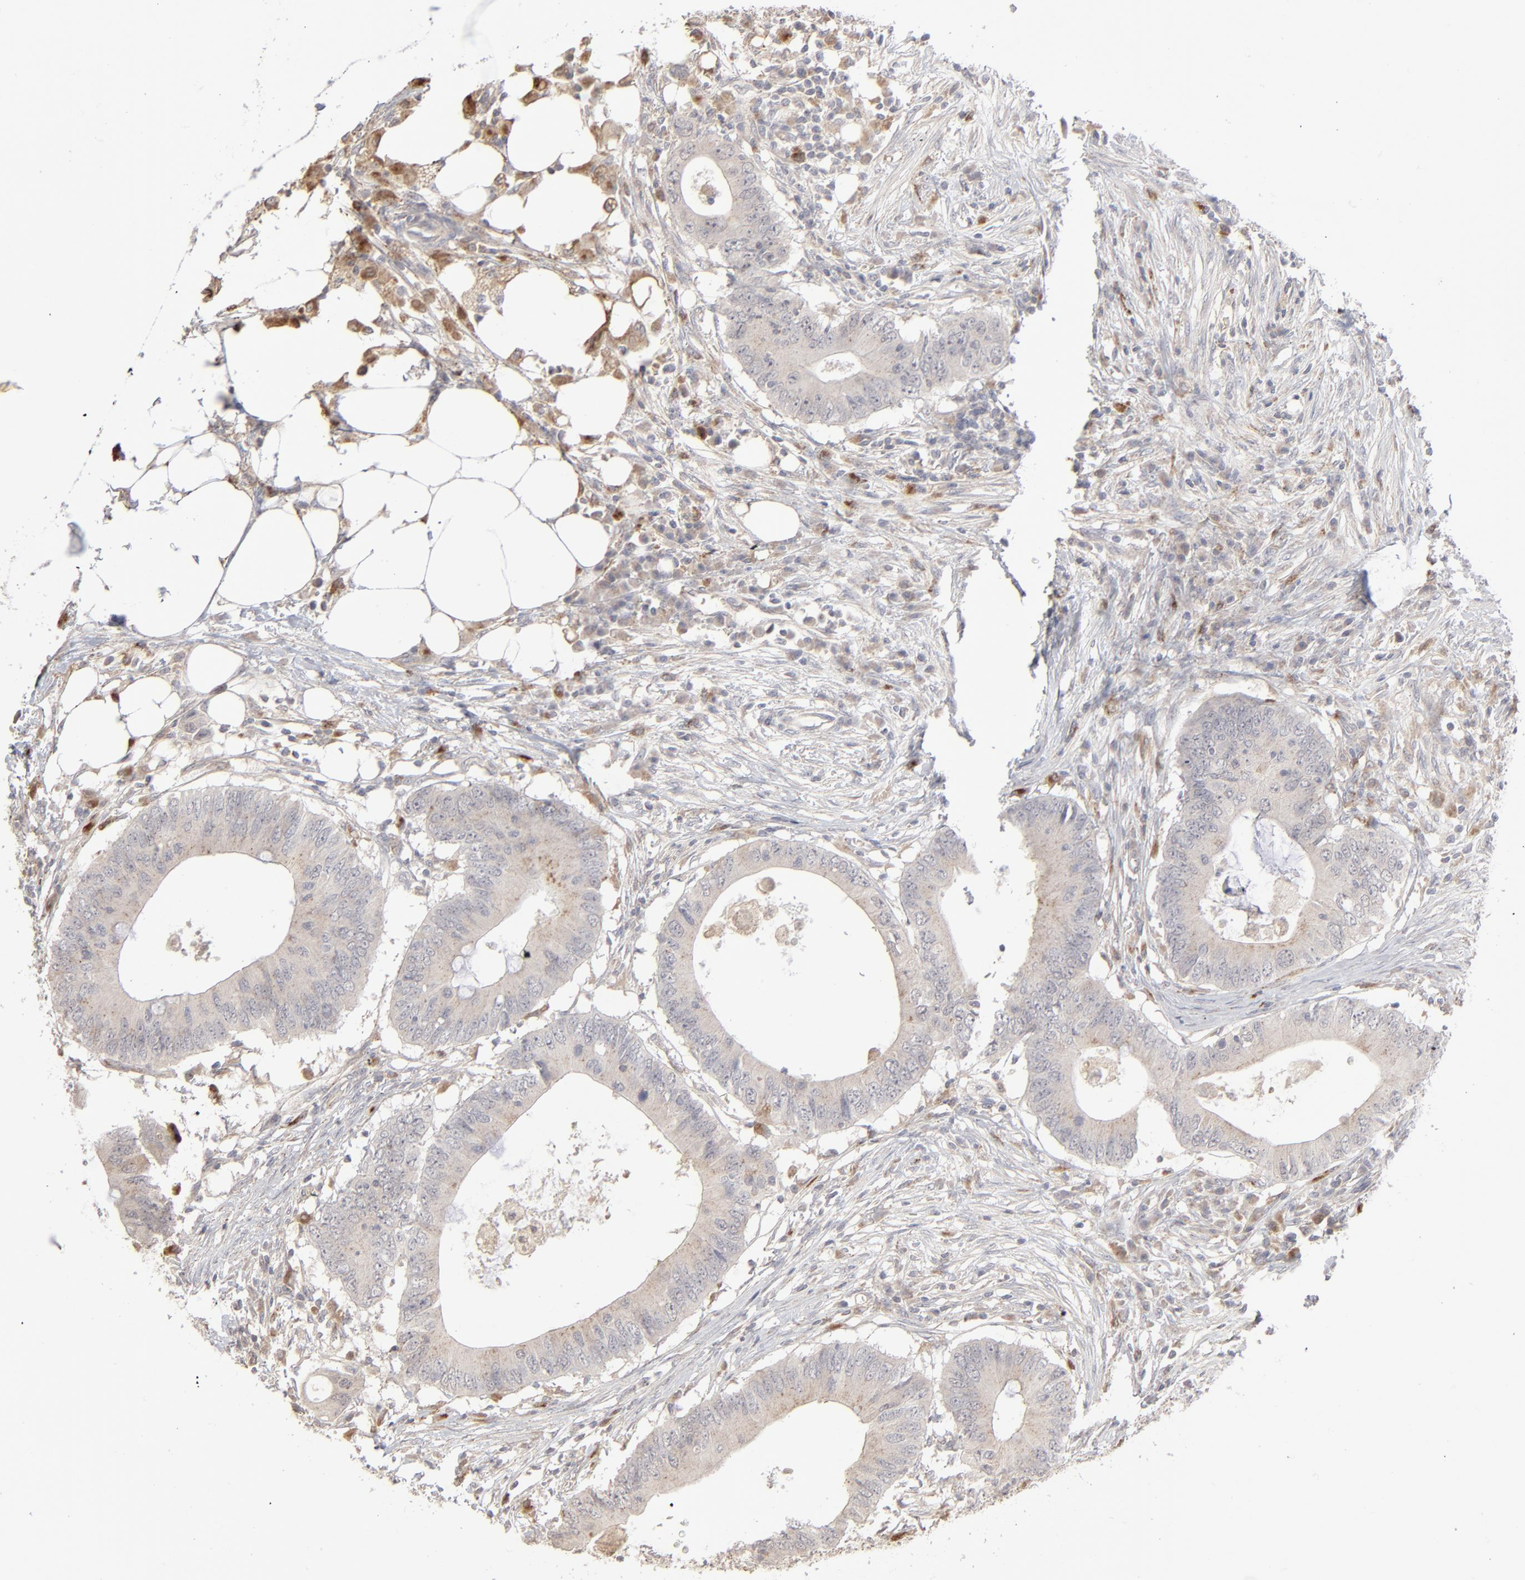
{"staining": {"intensity": "negative", "quantity": "none", "location": "none"}, "tissue": "colorectal cancer", "cell_type": "Tumor cells", "image_type": "cancer", "snomed": [{"axis": "morphology", "description": "Adenocarcinoma, NOS"}, {"axis": "topography", "description": "Colon"}], "caption": "Colorectal cancer (adenocarcinoma) was stained to show a protein in brown. There is no significant expression in tumor cells.", "gene": "POMT2", "patient": {"sex": "male", "age": 71}}